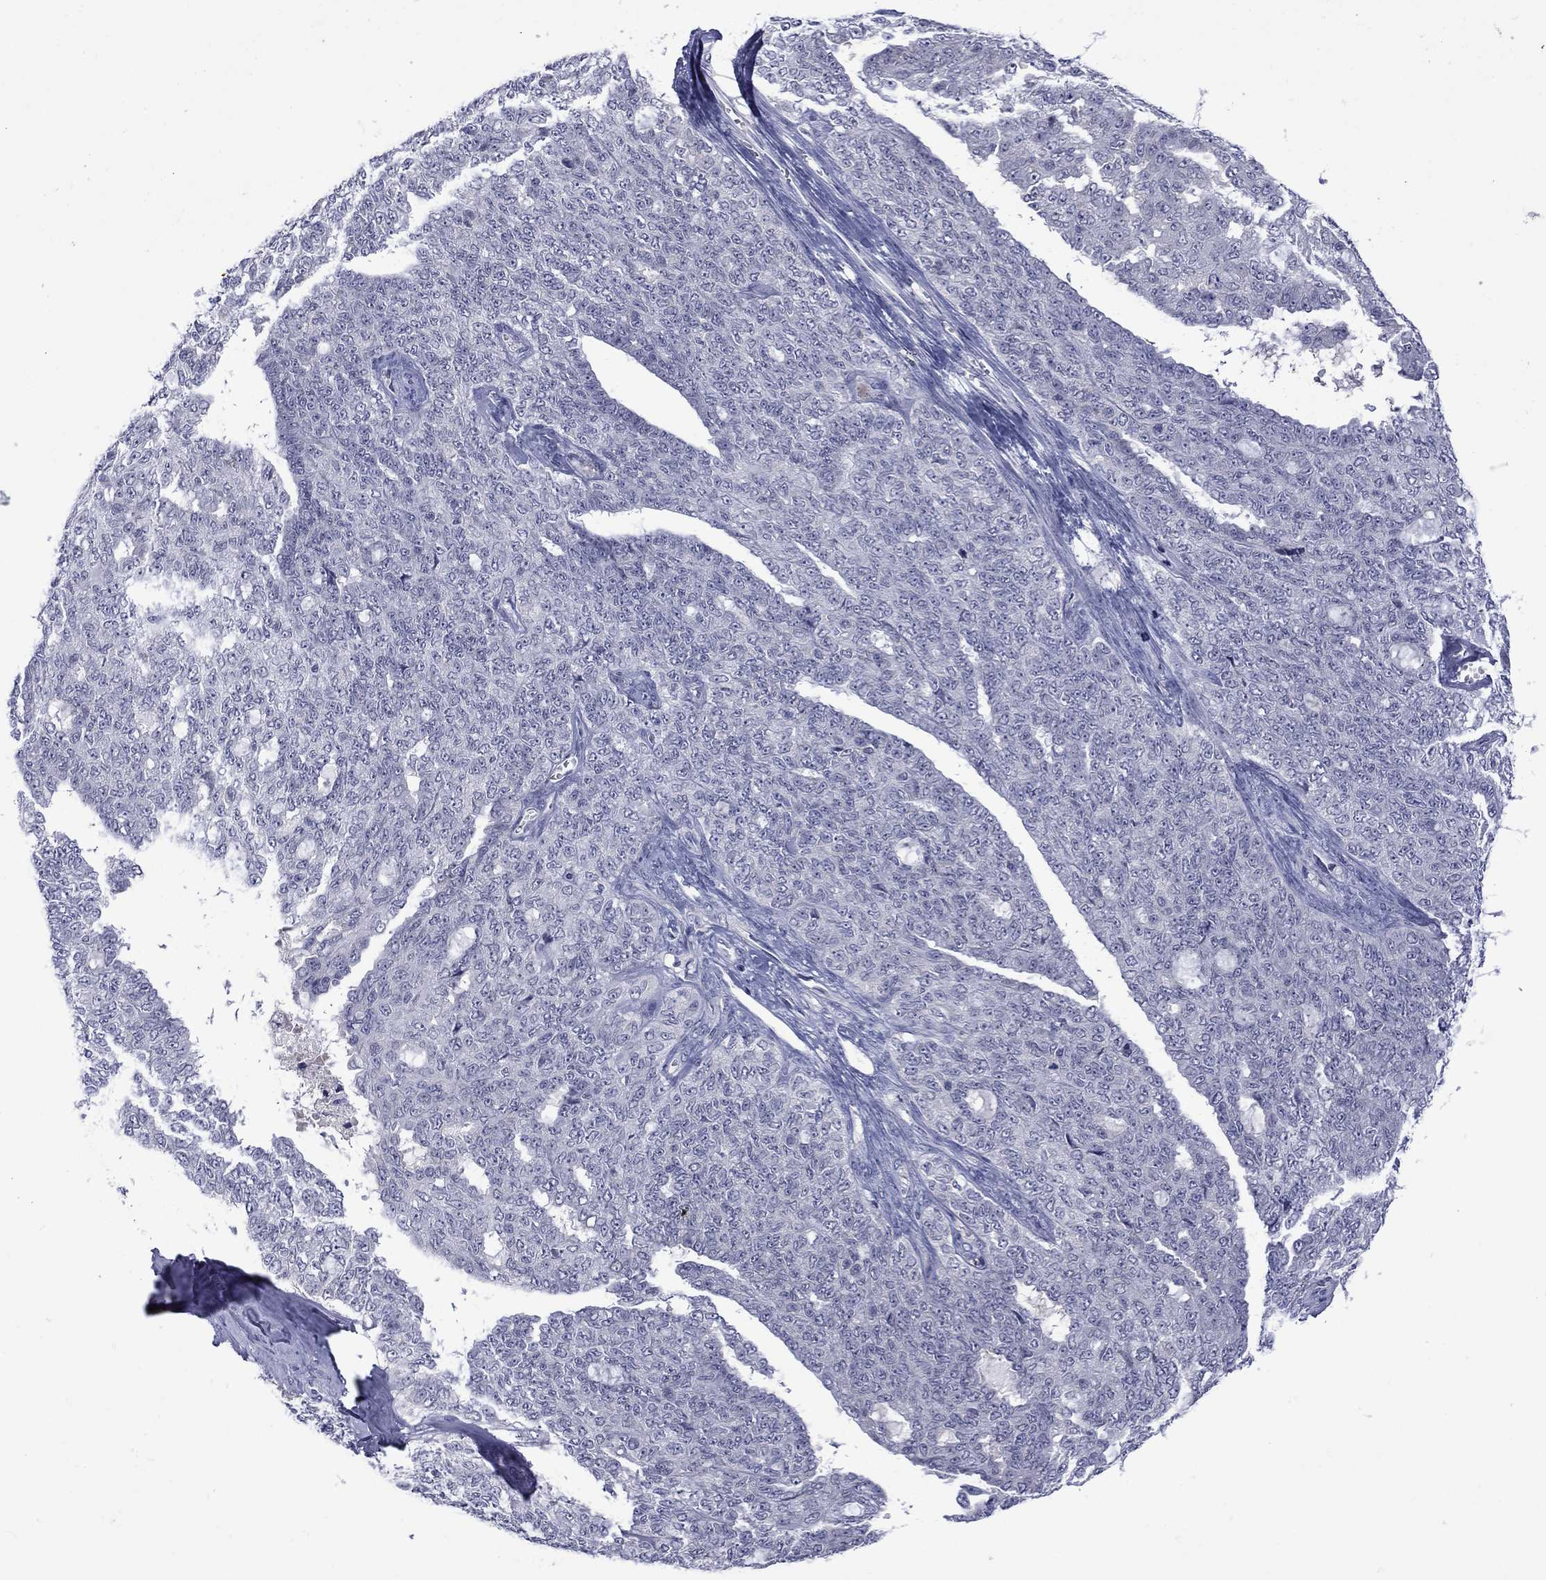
{"staining": {"intensity": "negative", "quantity": "none", "location": "none"}, "tissue": "ovarian cancer", "cell_type": "Tumor cells", "image_type": "cancer", "snomed": [{"axis": "morphology", "description": "Cystadenocarcinoma, serous, NOS"}, {"axis": "topography", "description": "Ovary"}], "caption": "Tumor cells are negative for protein expression in human ovarian serous cystadenocarcinoma. Brightfield microscopy of immunohistochemistry (IHC) stained with DAB (3,3'-diaminobenzidine) (brown) and hematoxylin (blue), captured at high magnification.", "gene": "NSMF", "patient": {"sex": "female", "age": 71}}